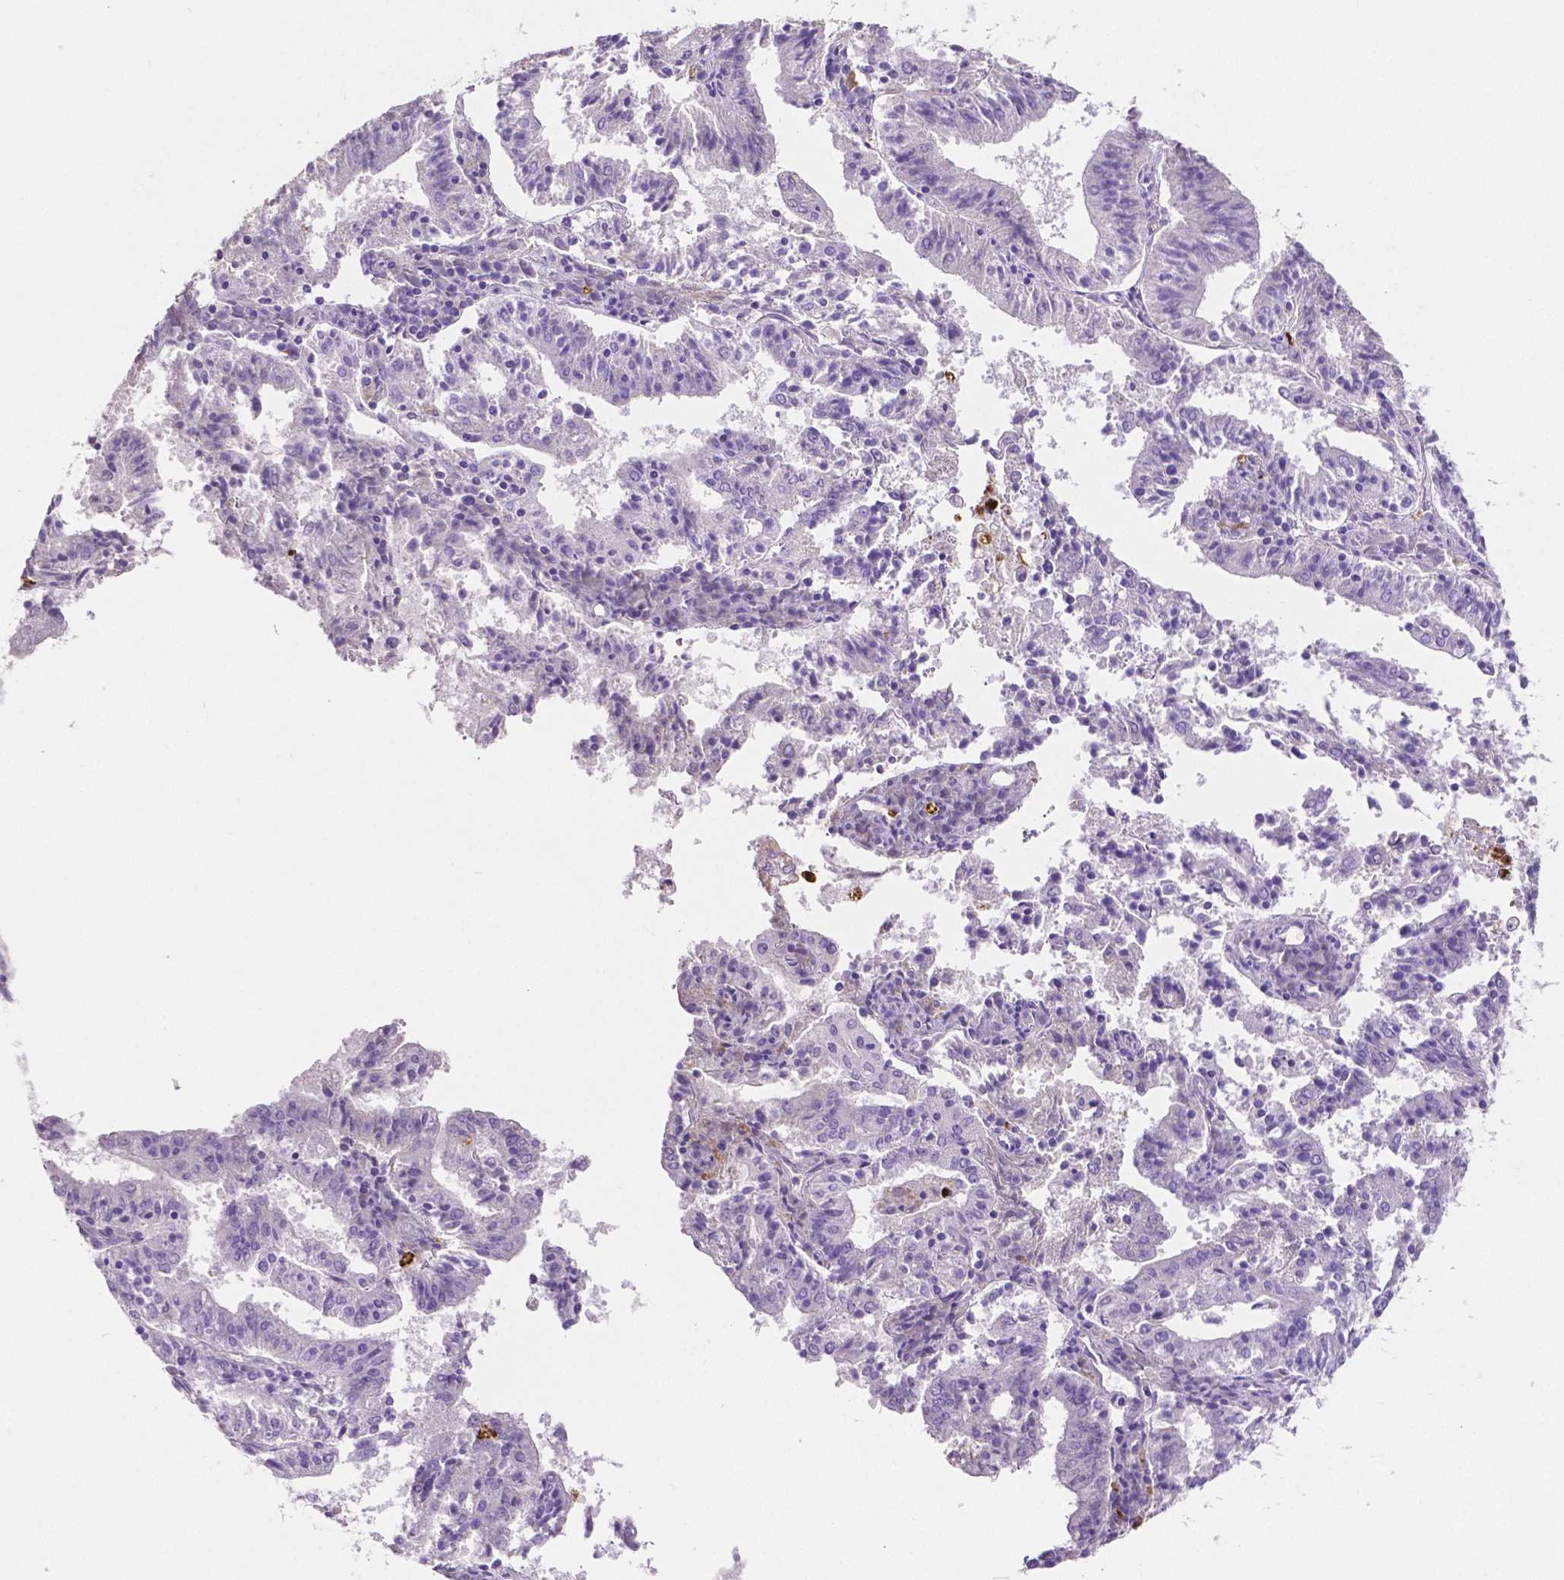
{"staining": {"intensity": "negative", "quantity": "none", "location": "none"}, "tissue": "endometrial cancer", "cell_type": "Tumor cells", "image_type": "cancer", "snomed": [{"axis": "morphology", "description": "Adenocarcinoma, NOS"}, {"axis": "topography", "description": "Endometrium"}], "caption": "Immunohistochemistry of endometrial adenocarcinoma reveals no positivity in tumor cells.", "gene": "MMP9", "patient": {"sex": "female", "age": 82}}